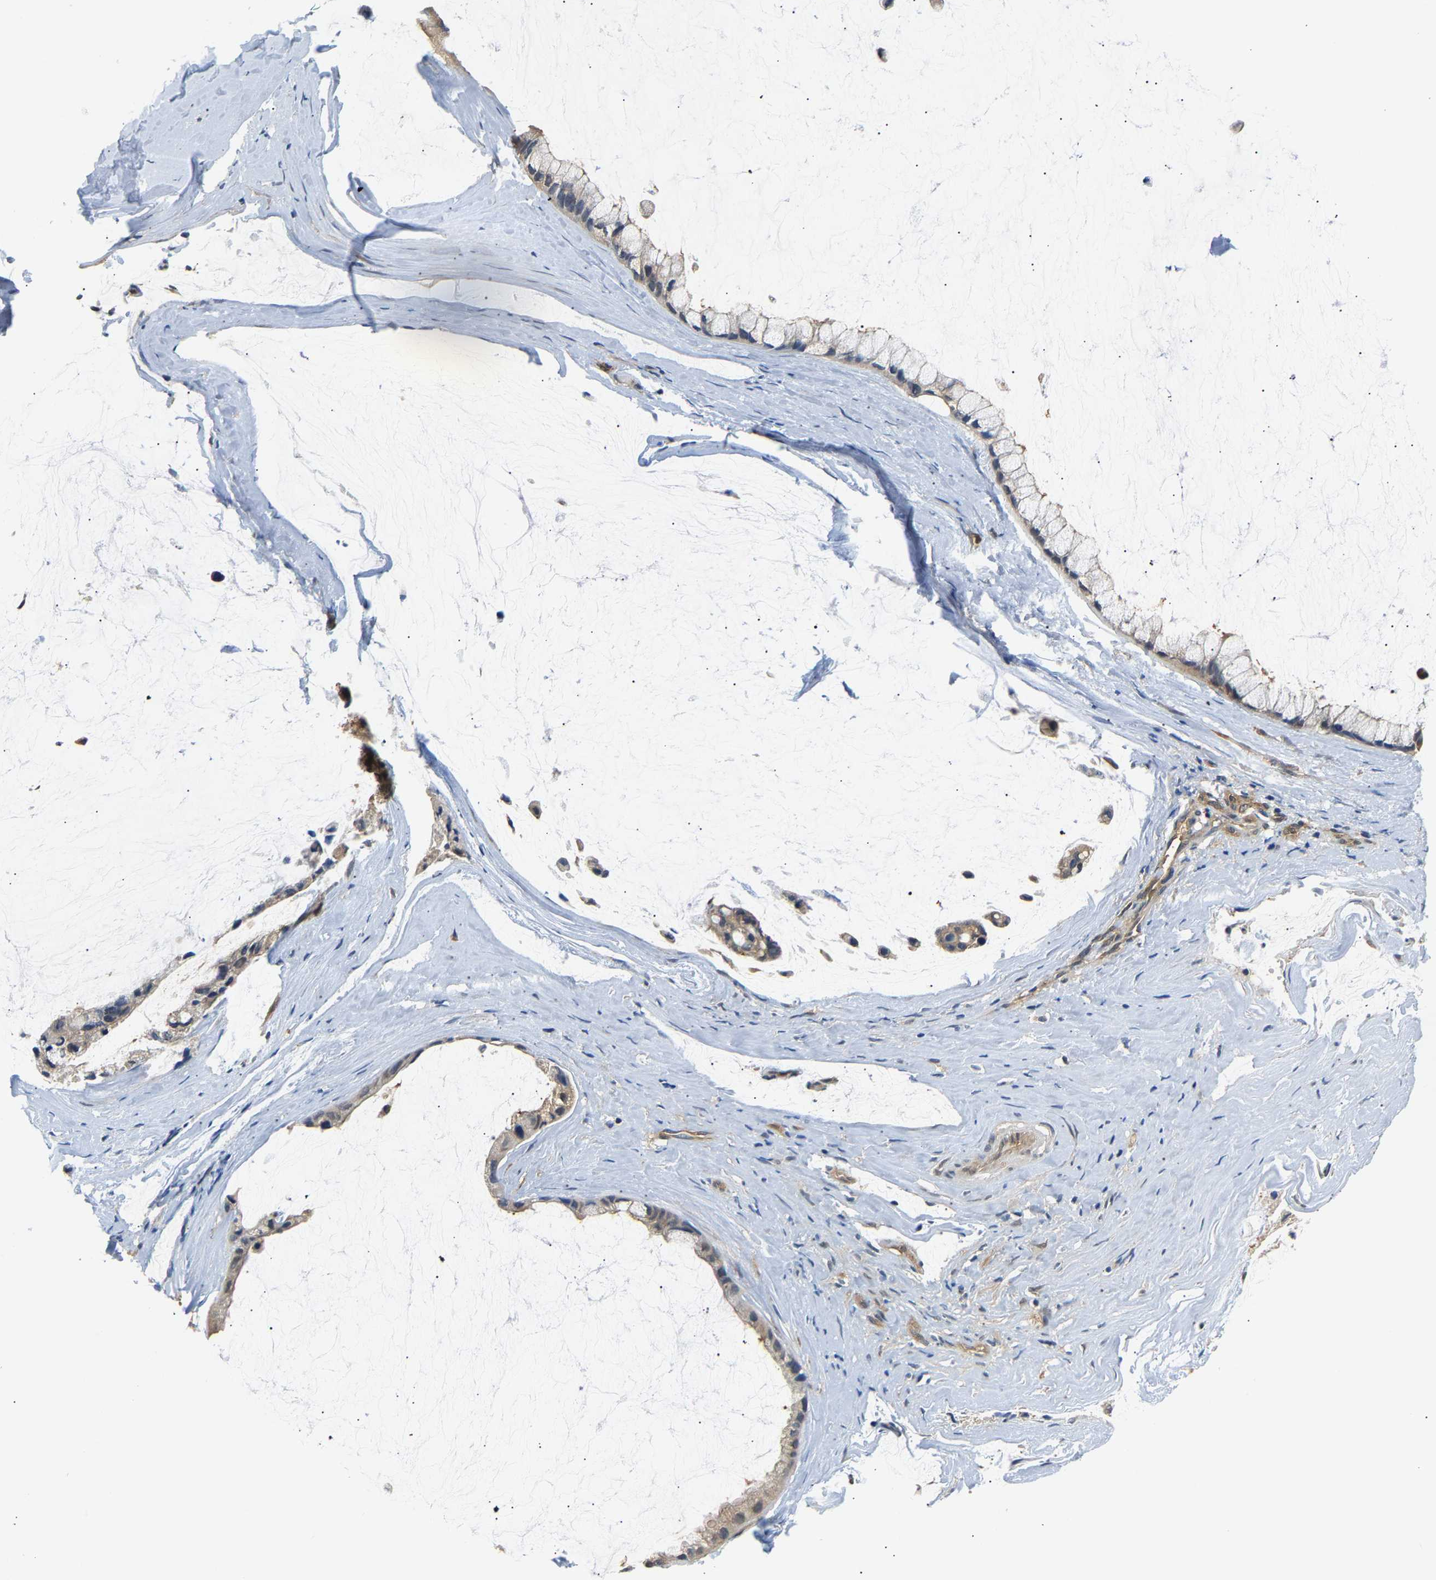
{"staining": {"intensity": "weak", "quantity": ">75%", "location": "cytoplasmic/membranous"}, "tissue": "ovarian cancer", "cell_type": "Tumor cells", "image_type": "cancer", "snomed": [{"axis": "morphology", "description": "Cystadenocarcinoma, mucinous, NOS"}, {"axis": "topography", "description": "Ovary"}], "caption": "A brown stain labels weak cytoplasmic/membranous staining of a protein in mucinous cystadenocarcinoma (ovarian) tumor cells.", "gene": "ARHGEF12", "patient": {"sex": "female", "age": 39}}